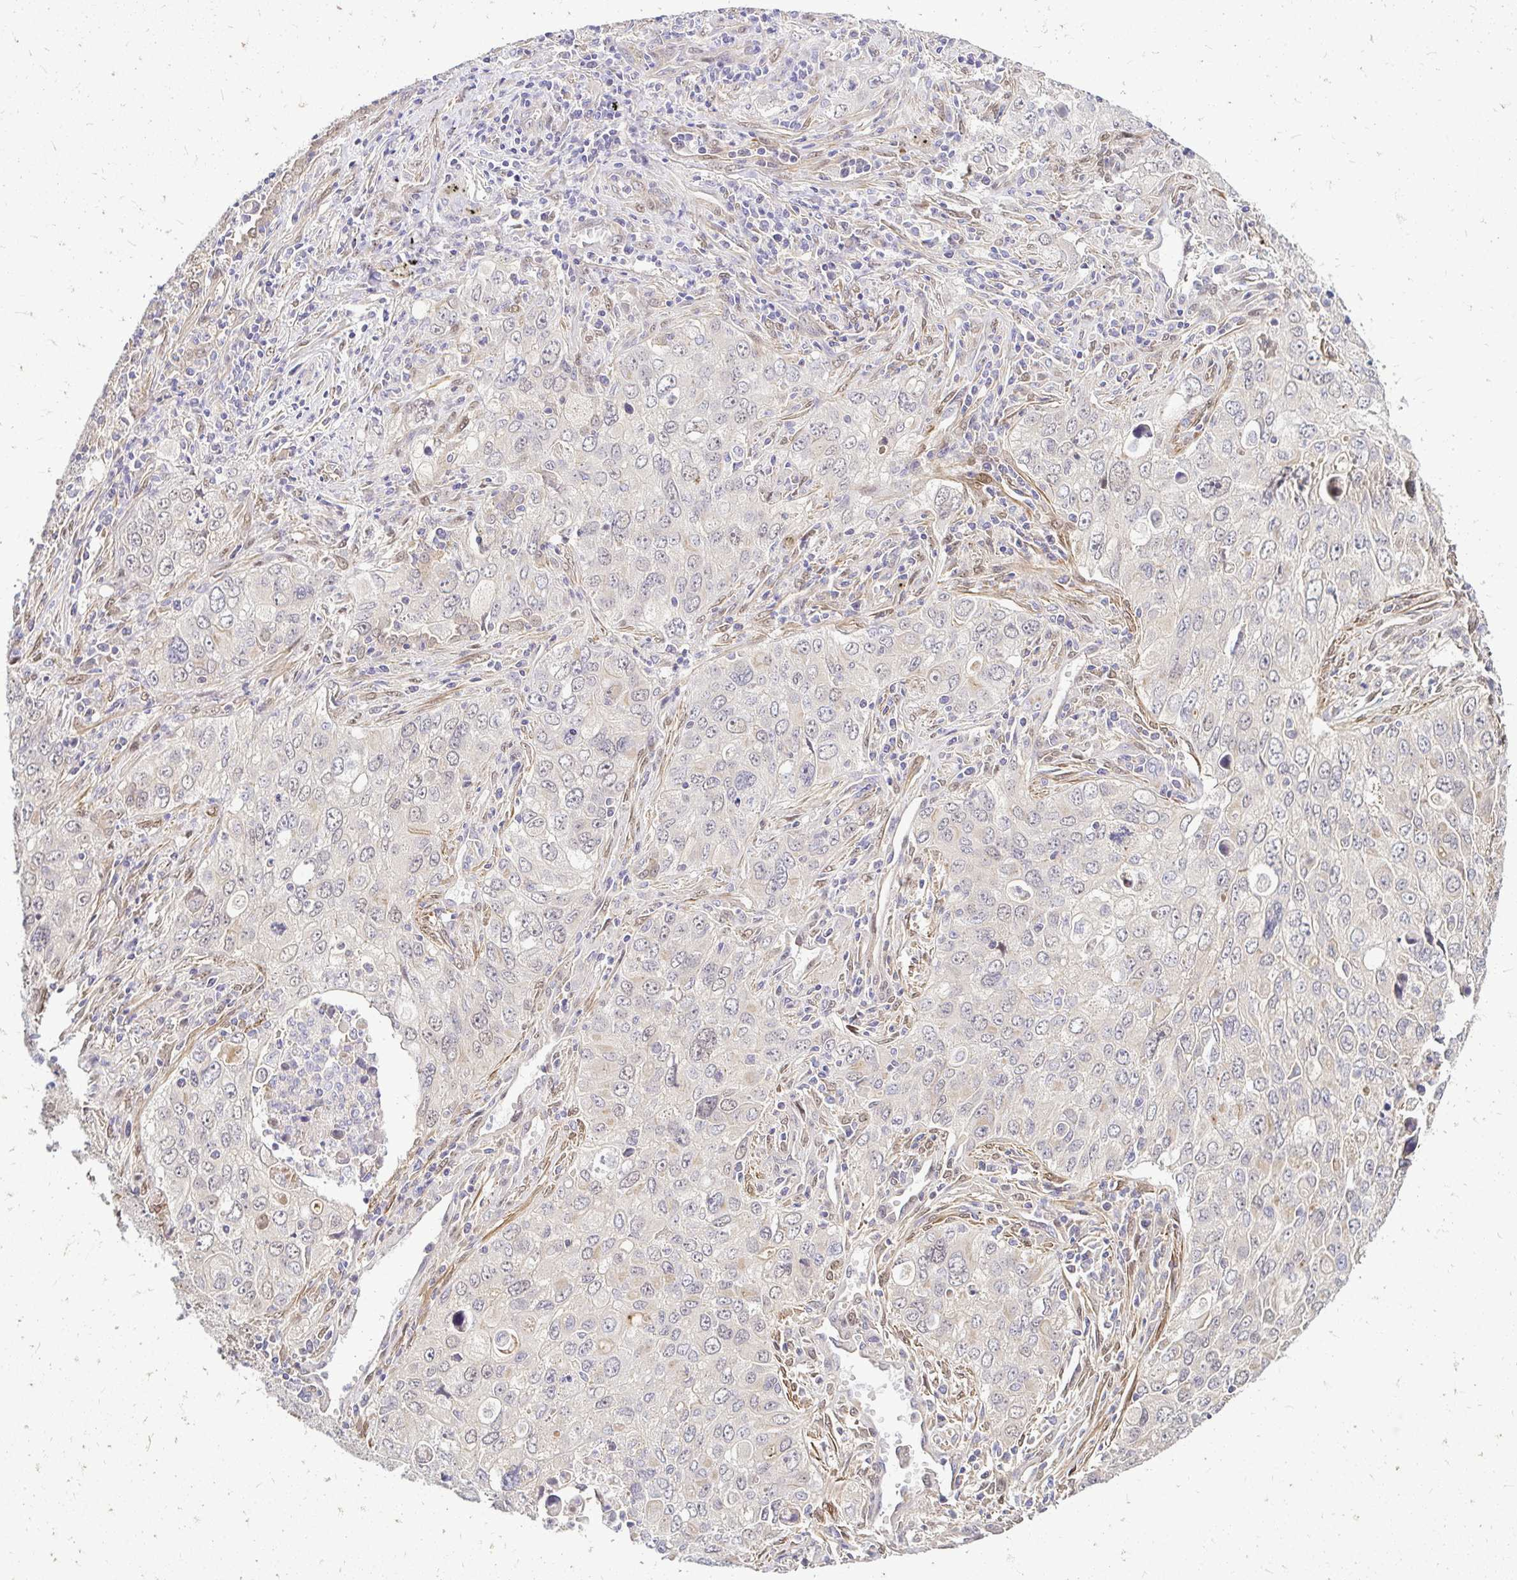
{"staining": {"intensity": "negative", "quantity": "none", "location": "none"}, "tissue": "lung cancer", "cell_type": "Tumor cells", "image_type": "cancer", "snomed": [{"axis": "morphology", "description": "Adenocarcinoma, NOS"}, {"axis": "morphology", "description": "Adenocarcinoma, metastatic, NOS"}, {"axis": "topography", "description": "Lymph node"}, {"axis": "topography", "description": "Lung"}], "caption": "IHC image of neoplastic tissue: lung adenocarcinoma stained with DAB (3,3'-diaminobenzidine) shows no significant protein expression in tumor cells. (Brightfield microscopy of DAB (3,3'-diaminobenzidine) immunohistochemistry at high magnification).", "gene": "YAP1", "patient": {"sex": "female", "age": 42}}